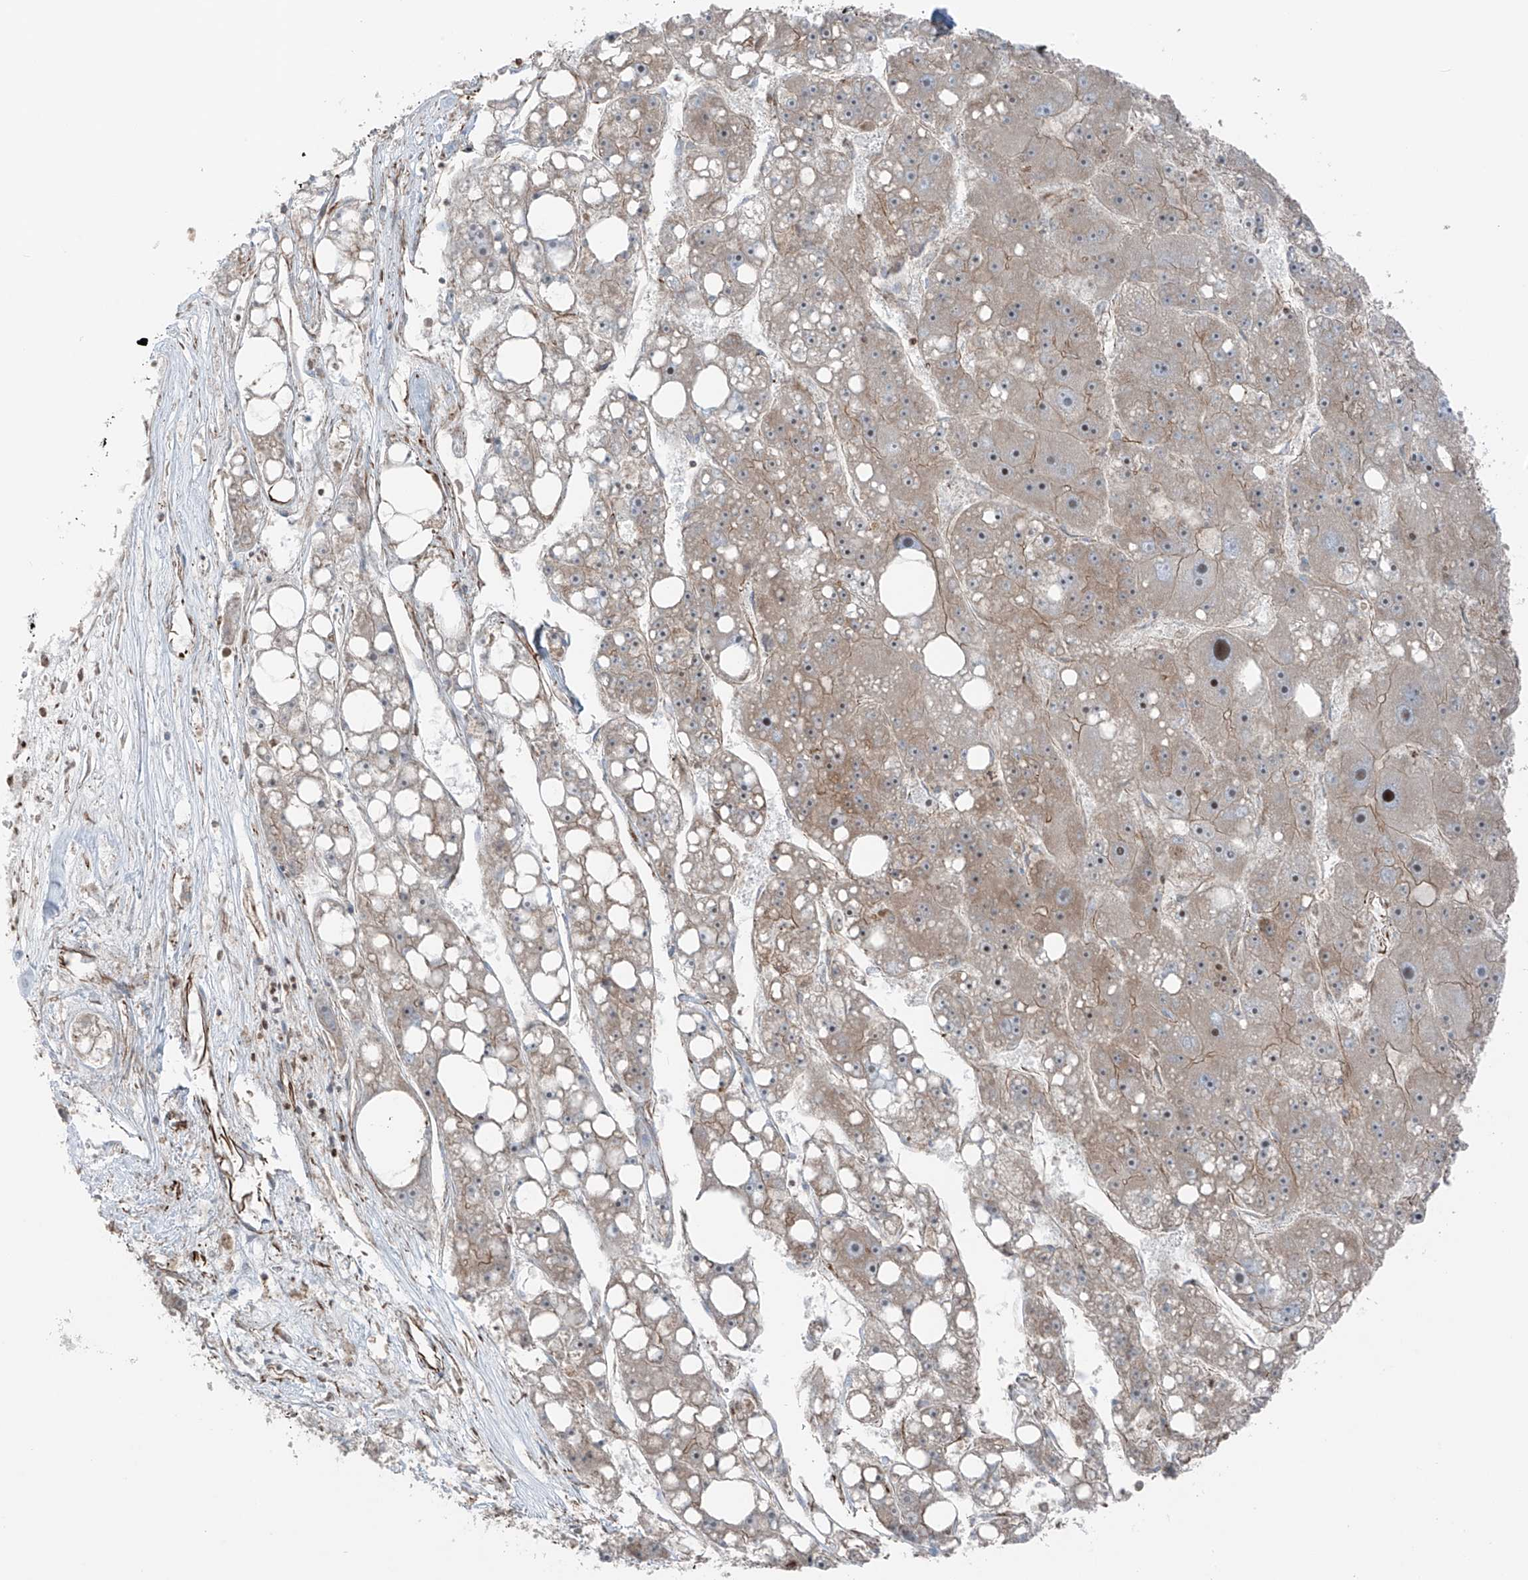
{"staining": {"intensity": "weak", "quantity": "25%-75%", "location": "cytoplasmic/membranous,nuclear"}, "tissue": "liver cancer", "cell_type": "Tumor cells", "image_type": "cancer", "snomed": [{"axis": "morphology", "description": "Carcinoma, Hepatocellular, NOS"}, {"axis": "topography", "description": "Liver"}], "caption": "Human liver hepatocellular carcinoma stained for a protein (brown) shows weak cytoplasmic/membranous and nuclear positive staining in approximately 25%-75% of tumor cells.", "gene": "ERLEC1", "patient": {"sex": "female", "age": 61}}